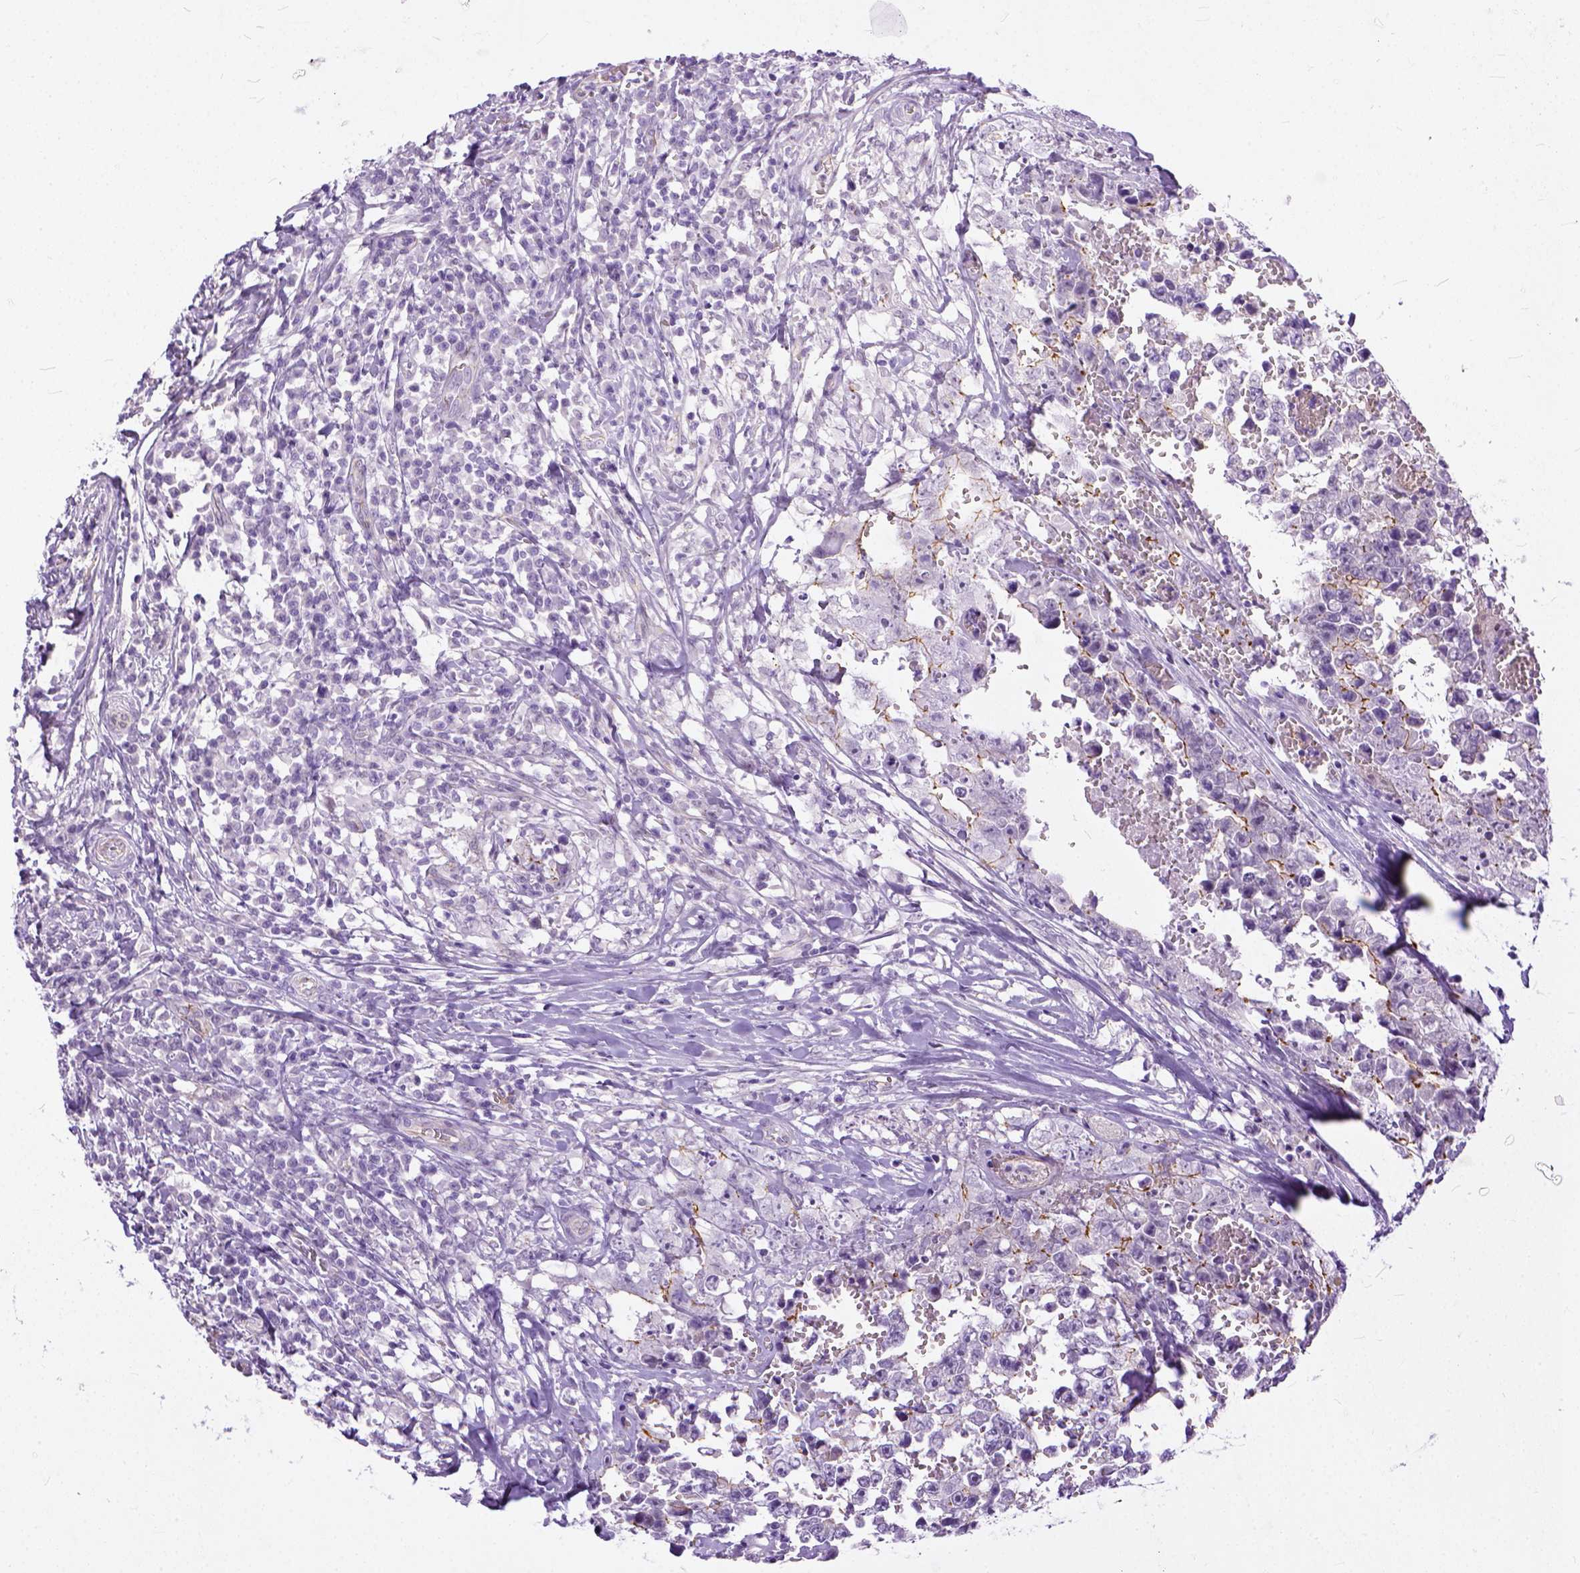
{"staining": {"intensity": "negative", "quantity": "none", "location": "none"}, "tissue": "testis cancer", "cell_type": "Tumor cells", "image_type": "cancer", "snomed": [{"axis": "morphology", "description": "Carcinoma, Embryonal, NOS"}, {"axis": "topography", "description": "Testis"}], "caption": "Protein analysis of testis cancer shows no significant expression in tumor cells. (Immunohistochemistry (ihc), brightfield microscopy, high magnification).", "gene": "ADGRF1", "patient": {"sex": "male", "age": 36}}